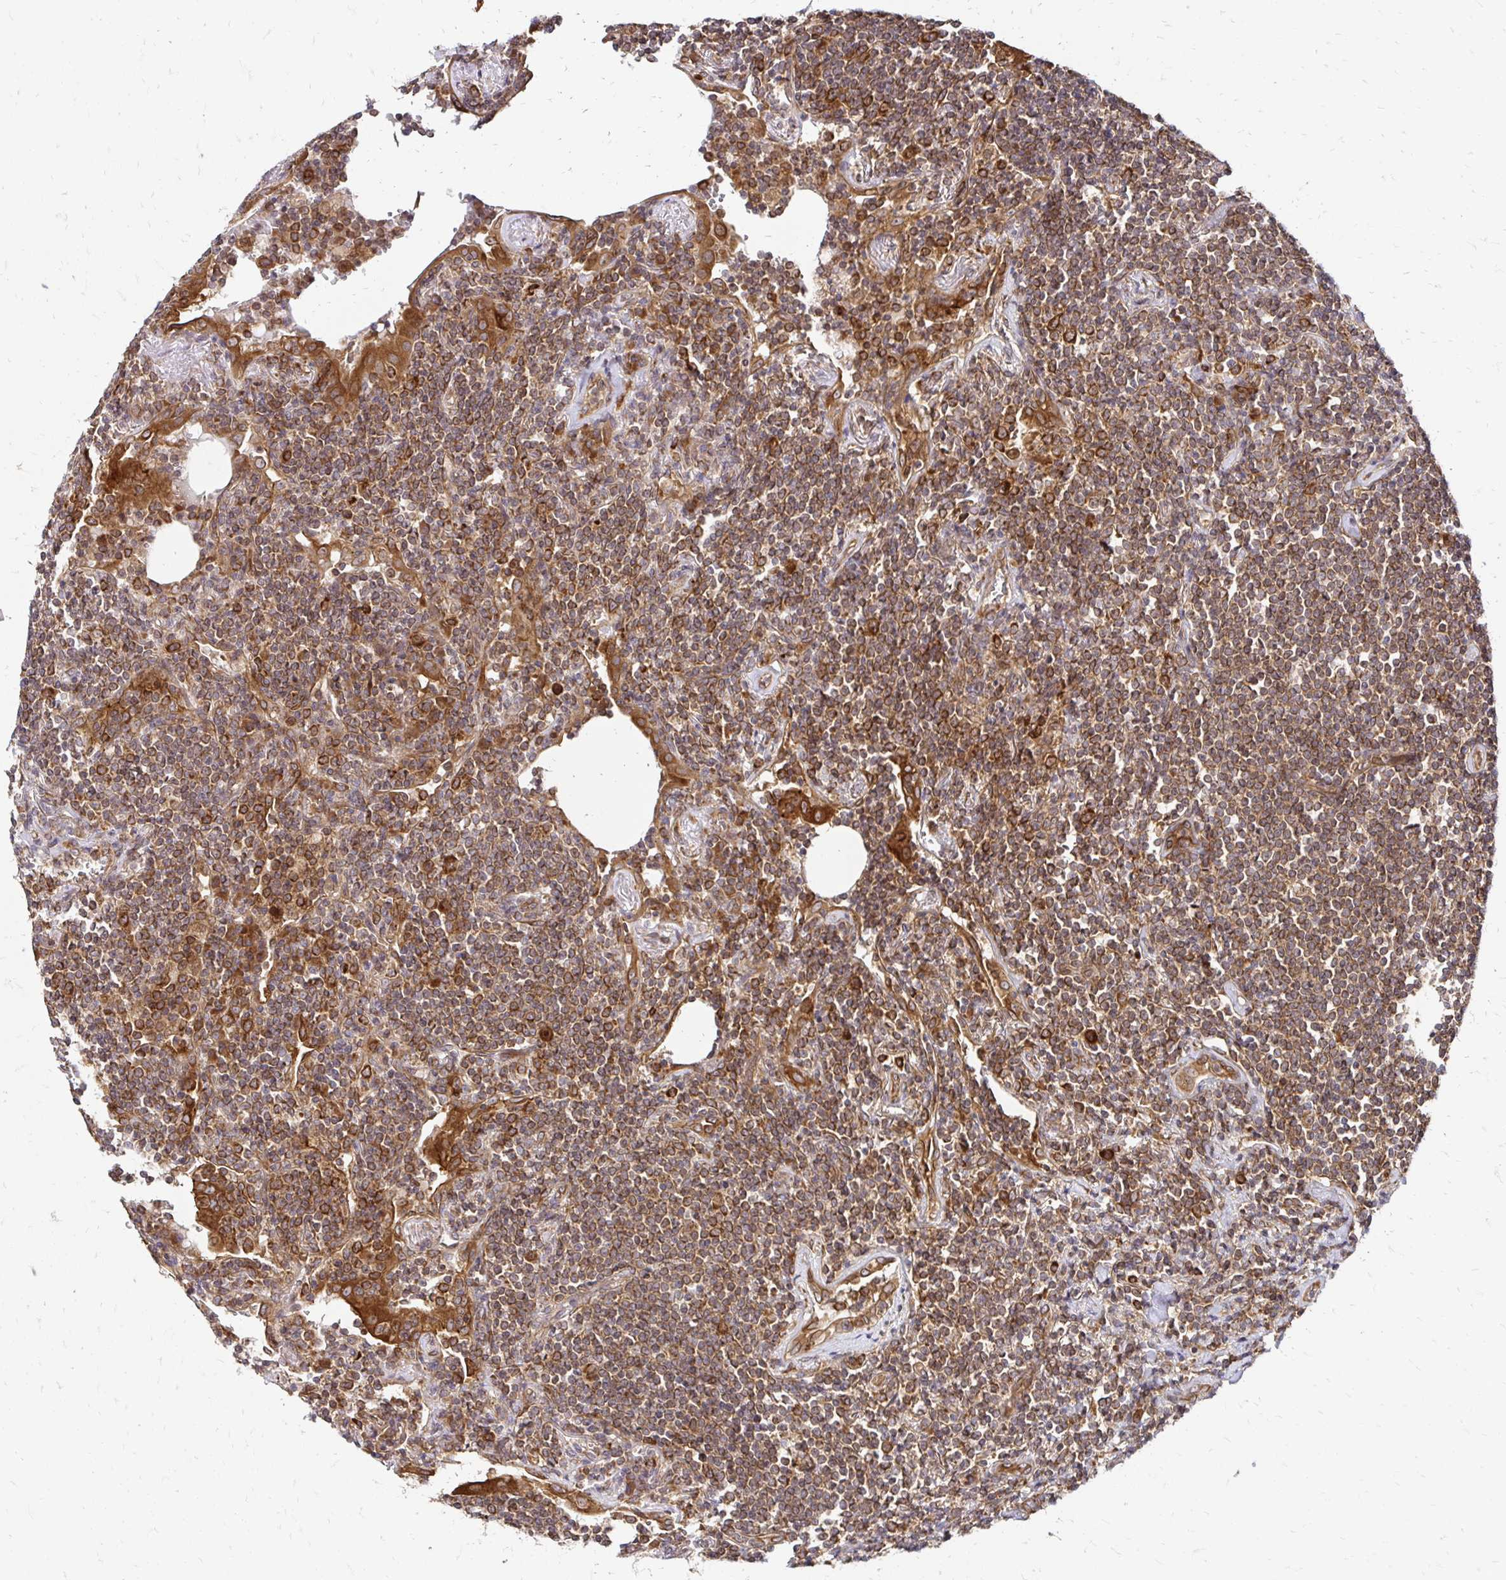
{"staining": {"intensity": "moderate", "quantity": ">75%", "location": "cytoplasmic/membranous"}, "tissue": "lymphoma", "cell_type": "Tumor cells", "image_type": "cancer", "snomed": [{"axis": "morphology", "description": "Malignant lymphoma, non-Hodgkin's type, Low grade"}, {"axis": "topography", "description": "Lung"}], "caption": "Human low-grade malignant lymphoma, non-Hodgkin's type stained with a protein marker demonstrates moderate staining in tumor cells.", "gene": "ZW10", "patient": {"sex": "female", "age": 71}}